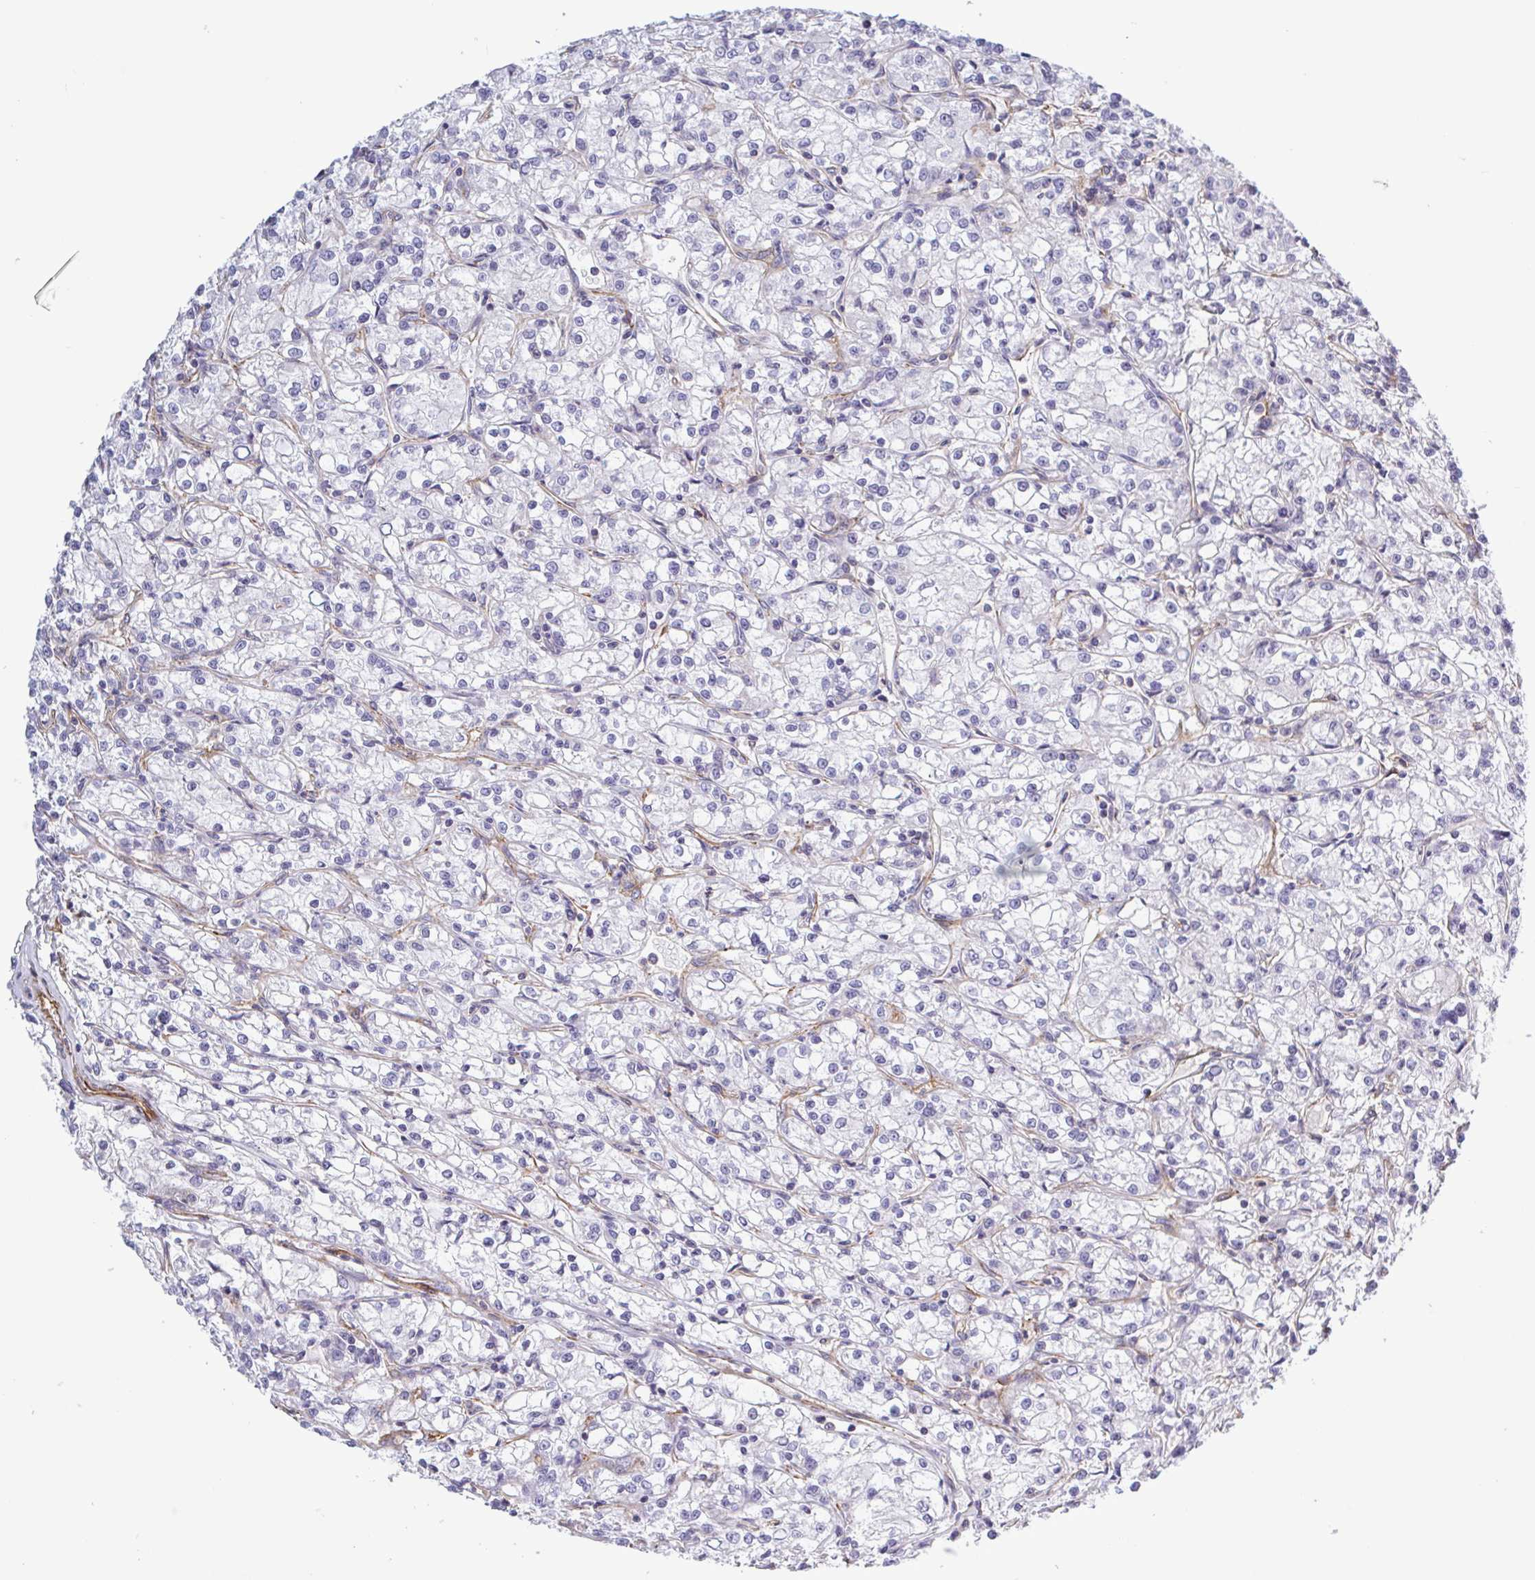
{"staining": {"intensity": "negative", "quantity": "none", "location": "none"}, "tissue": "renal cancer", "cell_type": "Tumor cells", "image_type": "cancer", "snomed": [{"axis": "morphology", "description": "Adenocarcinoma, NOS"}, {"axis": "topography", "description": "Kidney"}], "caption": "IHC of adenocarcinoma (renal) demonstrates no positivity in tumor cells. (DAB (3,3'-diaminobenzidine) IHC, high magnification).", "gene": "SHISA7", "patient": {"sex": "female", "age": 59}}